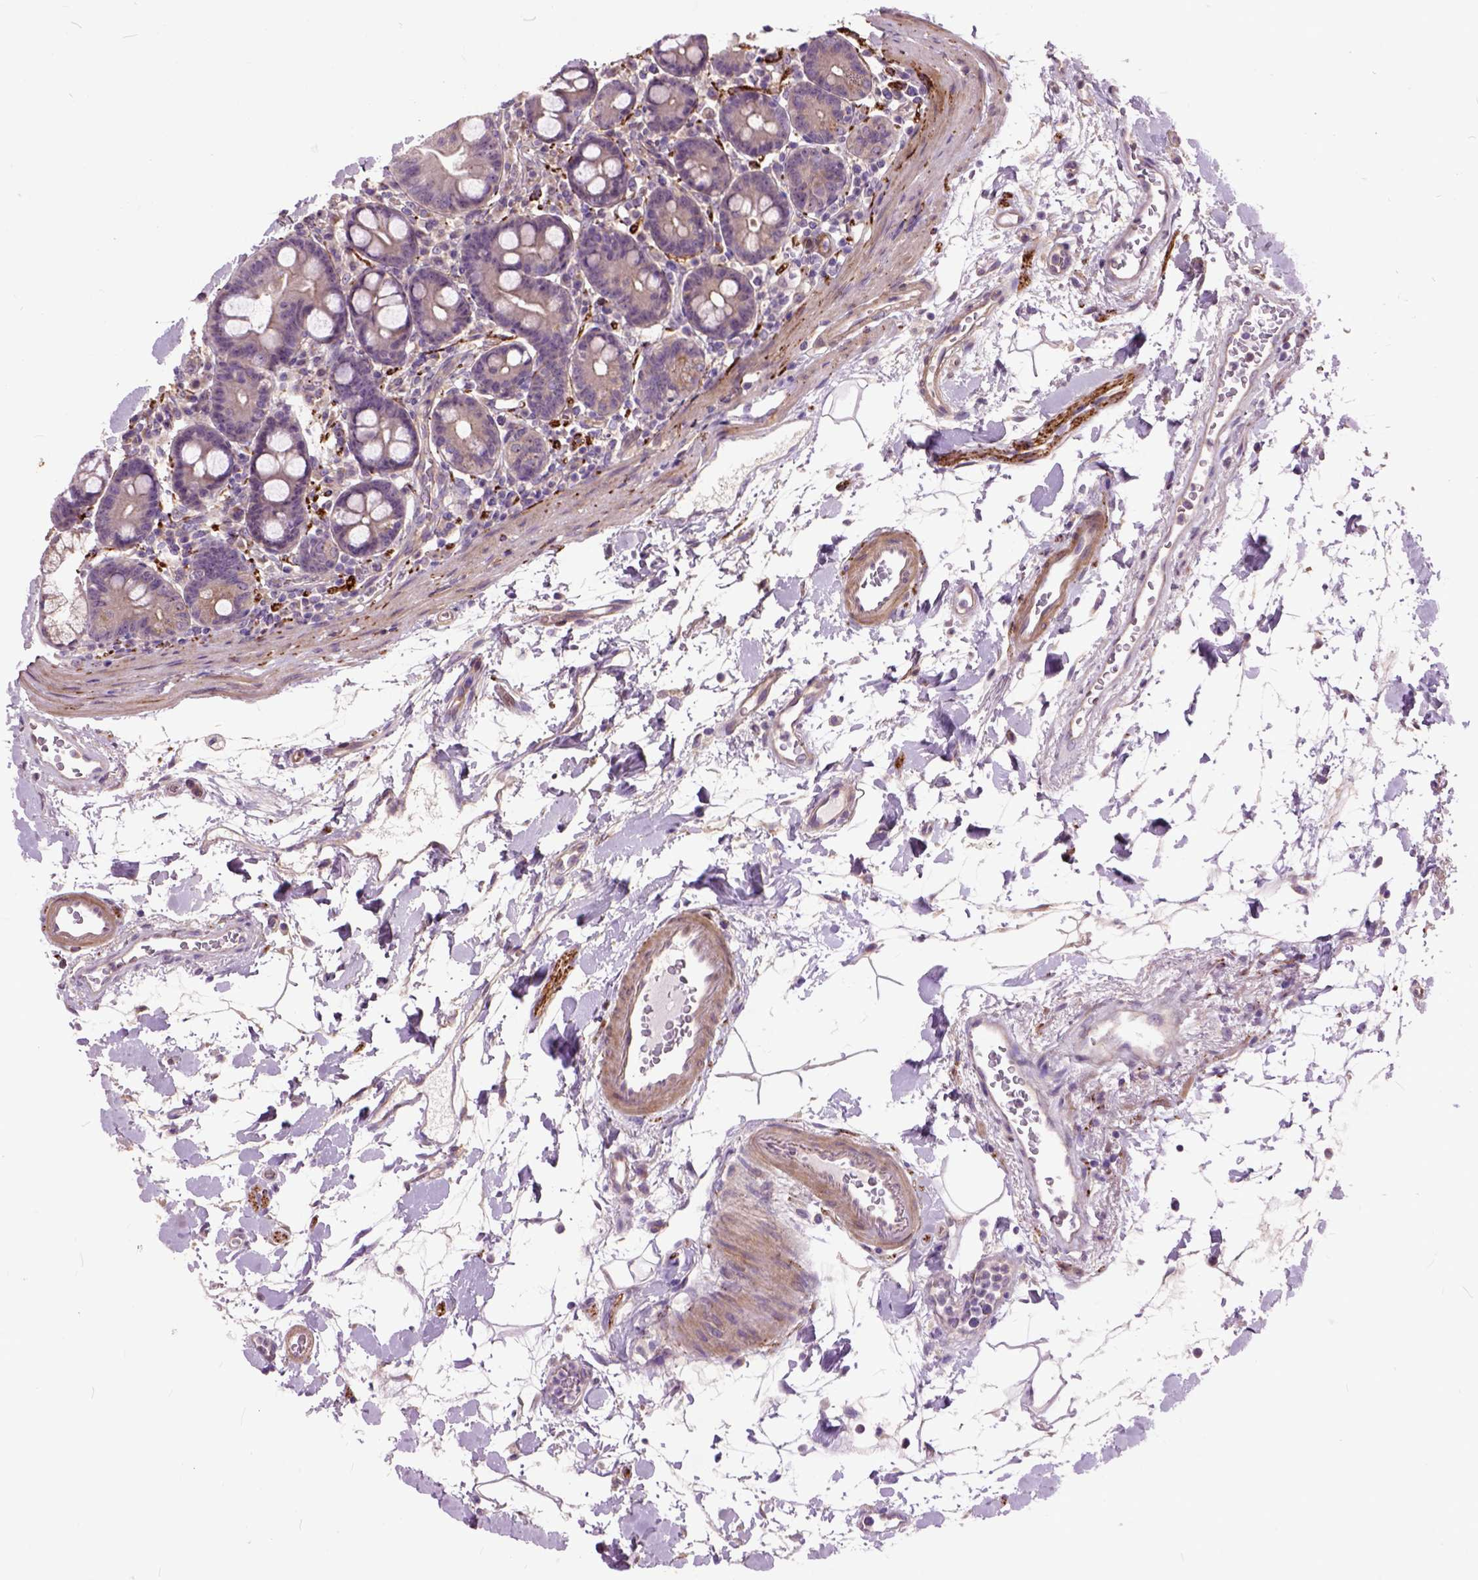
{"staining": {"intensity": "negative", "quantity": "none", "location": "none"}, "tissue": "duodenum", "cell_type": "Glandular cells", "image_type": "normal", "snomed": [{"axis": "morphology", "description": "Normal tissue, NOS"}, {"axis": "topography", "description": "Pancreas"}, {"axis": "topography", "description": "Duodenum"}], "caption": "Benign duodenum was stained to show a protein in brown. There is no significant positivity in glandular cells. Brightfield microscopy of IHC stained with DAB (brown) and hematoxylin (blue), captured at high magnification.", "gene": "MAPT", "patient": {"sex": "male", "age": 59}}